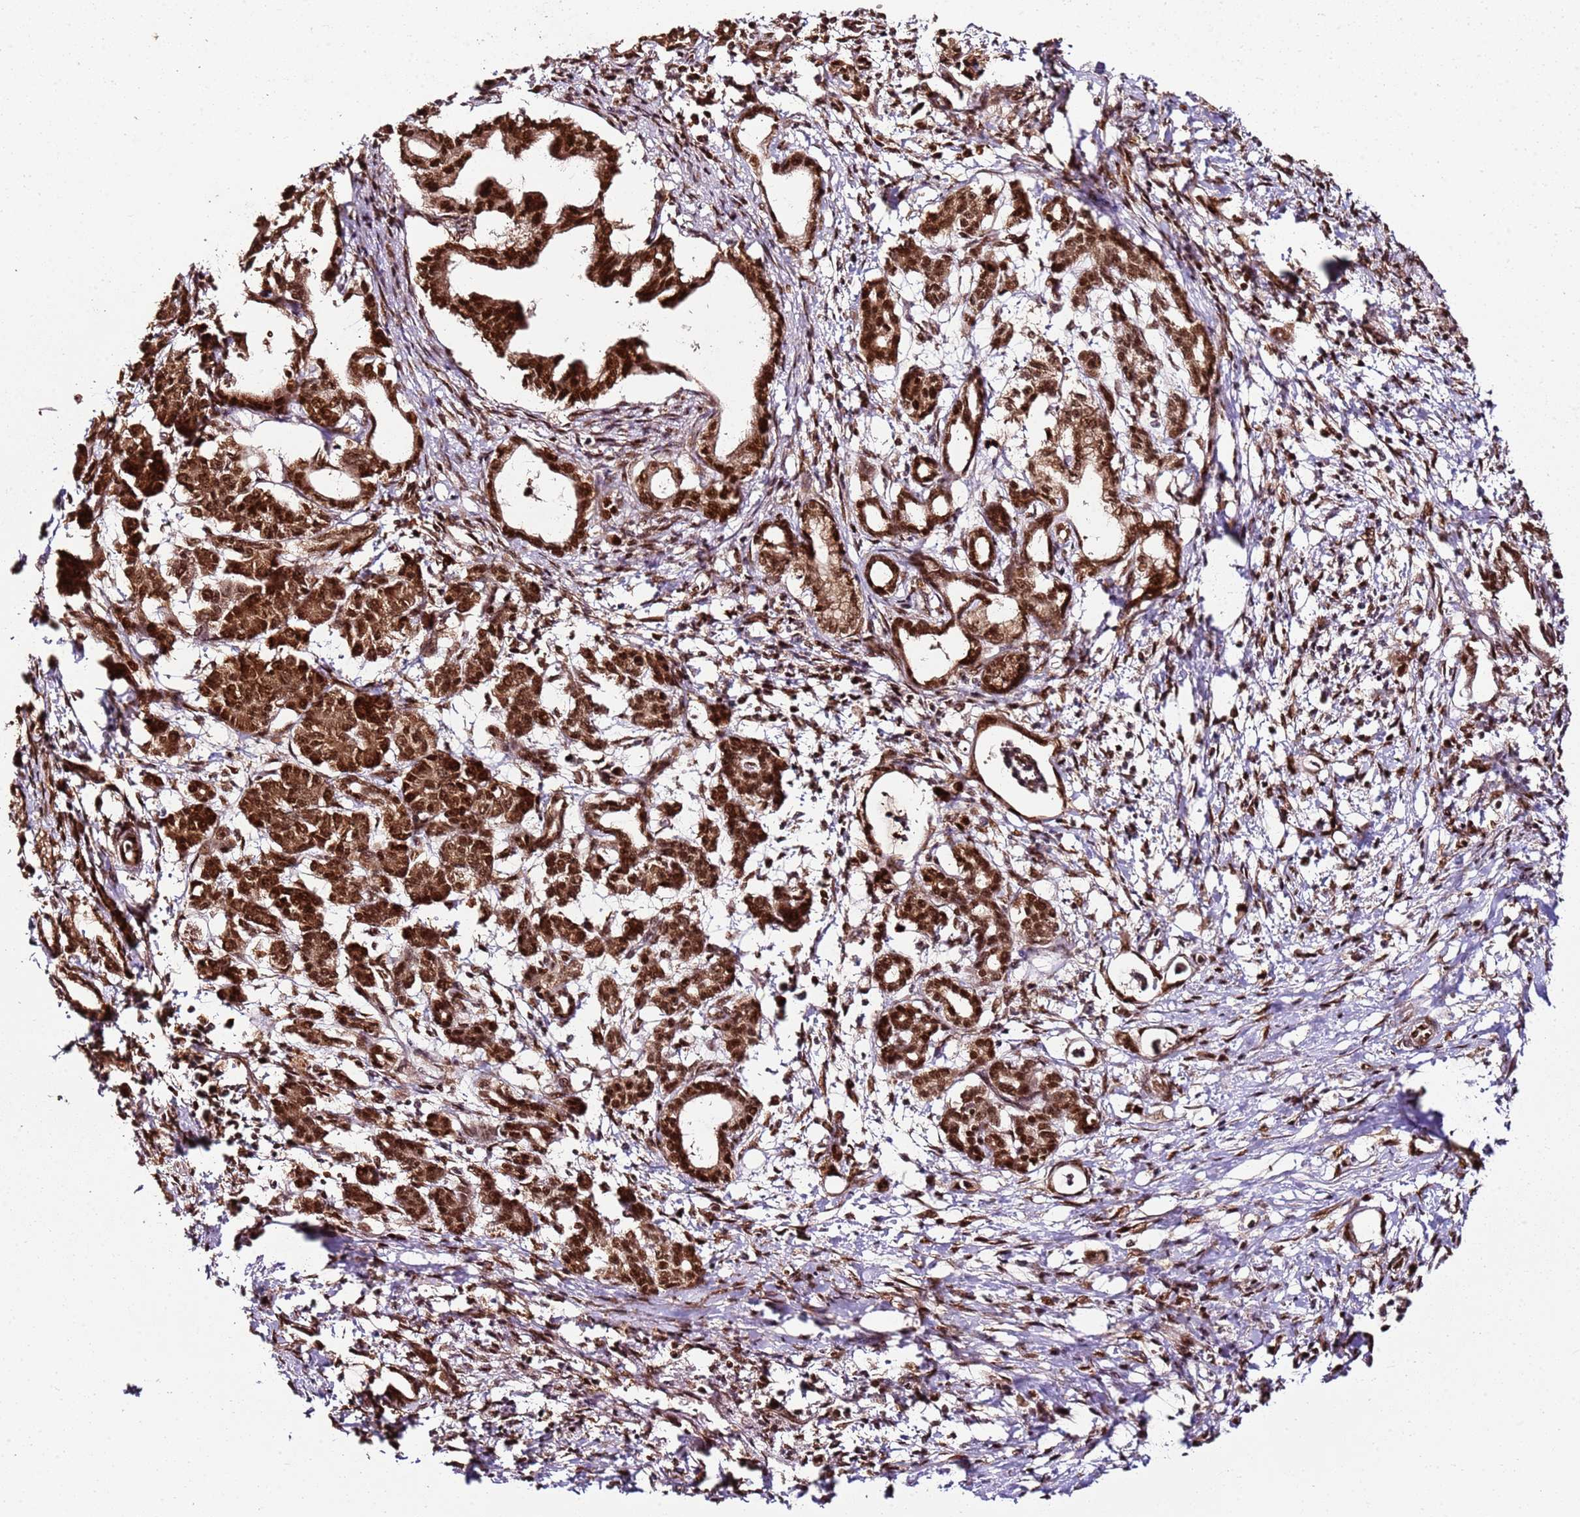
{"staining": {"intensity": "strong", "quantity": ">75%", "location": "cytoplasmic/membranous,nuclear"}, "tissue": "pancreatic cancer", "cell_type": "Tumor cells", "image_type": "cancer", "snomed": [{"axis": "morphology", "description": "Adenocarcinoma, NOS"}, {"axis": "topography", "description": "Pancreas"}], "caption": "IHC of adenocarcinoma (pancreatic) displays high levels of strong cytoplasmic/membranous and nuclear staining in about >75% of tumor cells.", "gene": "XRN2", "patient": {"sex": "female", "age": 55}}